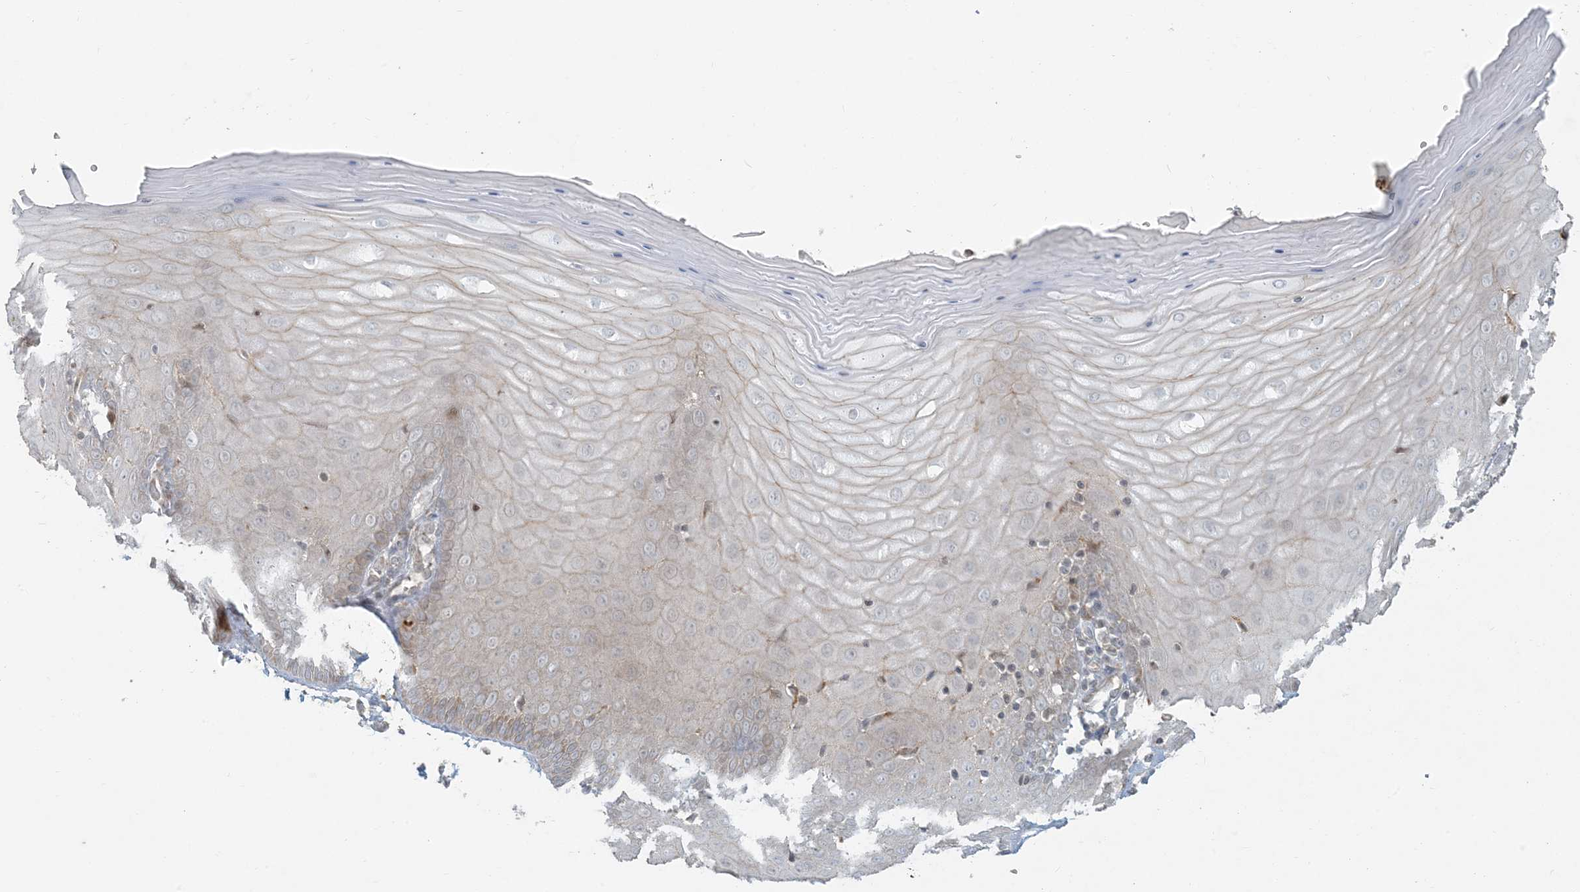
{"staining": {"intensity": "weak", "quantity": ">75%", "location": "cytoplasmic/membranous"}, "tissue": "cervix", "cell_type": "Glandular cells", "image_type": "normal", "snomed": [{"axis": "morphology", "description": "Normal tissue, NOS"}, {"axis": "topography", "description": "Cervix"}], "caption": "About >75% of glandular cells in benign human cervix demonstrate weak cytoplasmic/membranous protein expression as visualized by brown immunohistochemical staining.", "gene": "HACL1", "patient": {"sex": "female", "age": 55}}